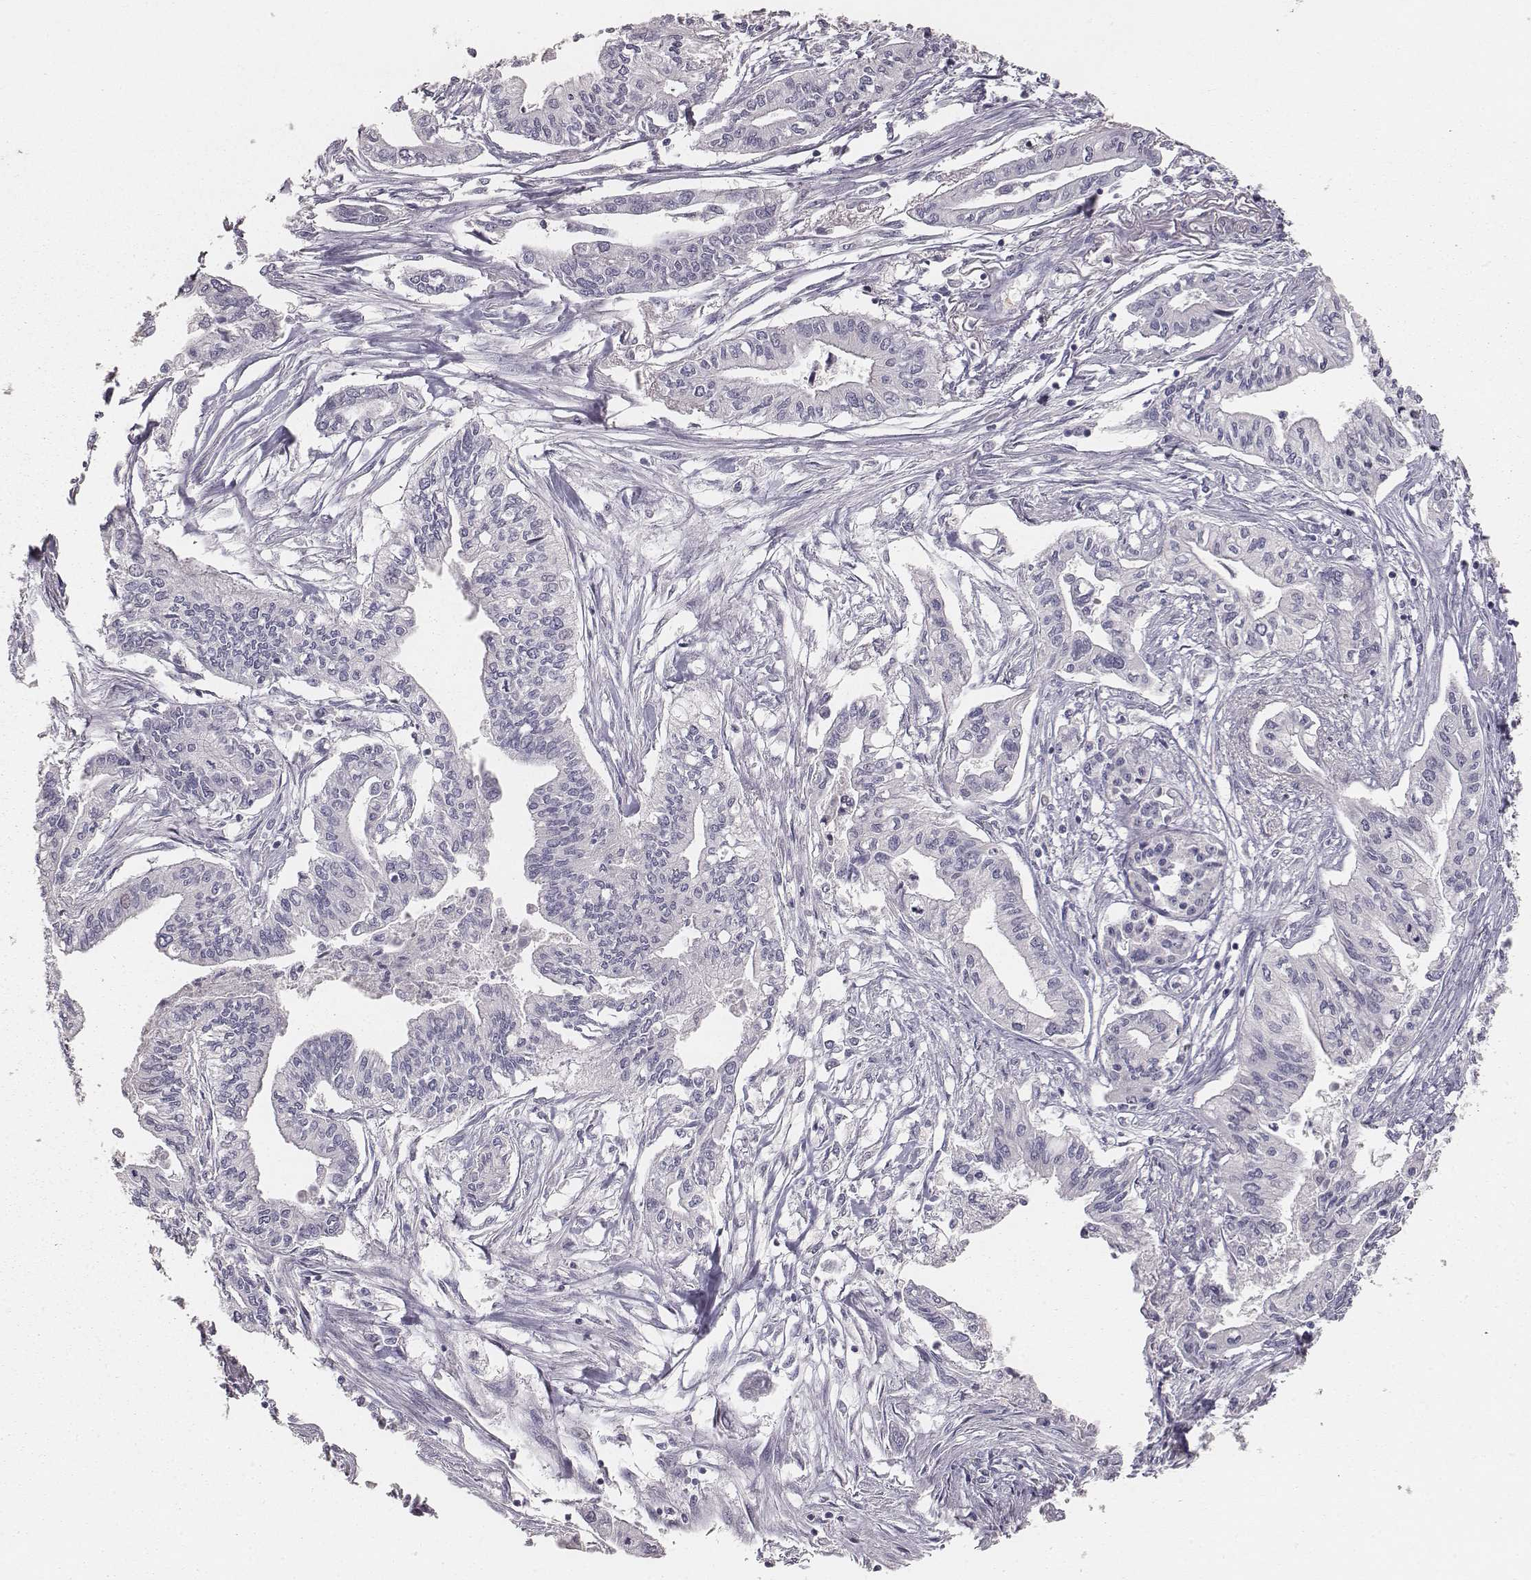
{"staining": {"intensity": "negative", "quantity": "none", "location": "none"}, "tissue": "pancreatic cancer", "cell_type": "Tumor cells", "image_type": "cancer", "snomed": [{"axis": "morphology", "description": "Adenocarcinoma, NOS"}, {"axis": "topography", "description": "Pancreas"}], "caption": "Tumor cells are negative for brown protein staining in pancreatic cancer.", "gene": "MYH6", "patient": {"sex": "male", "age": 60}}